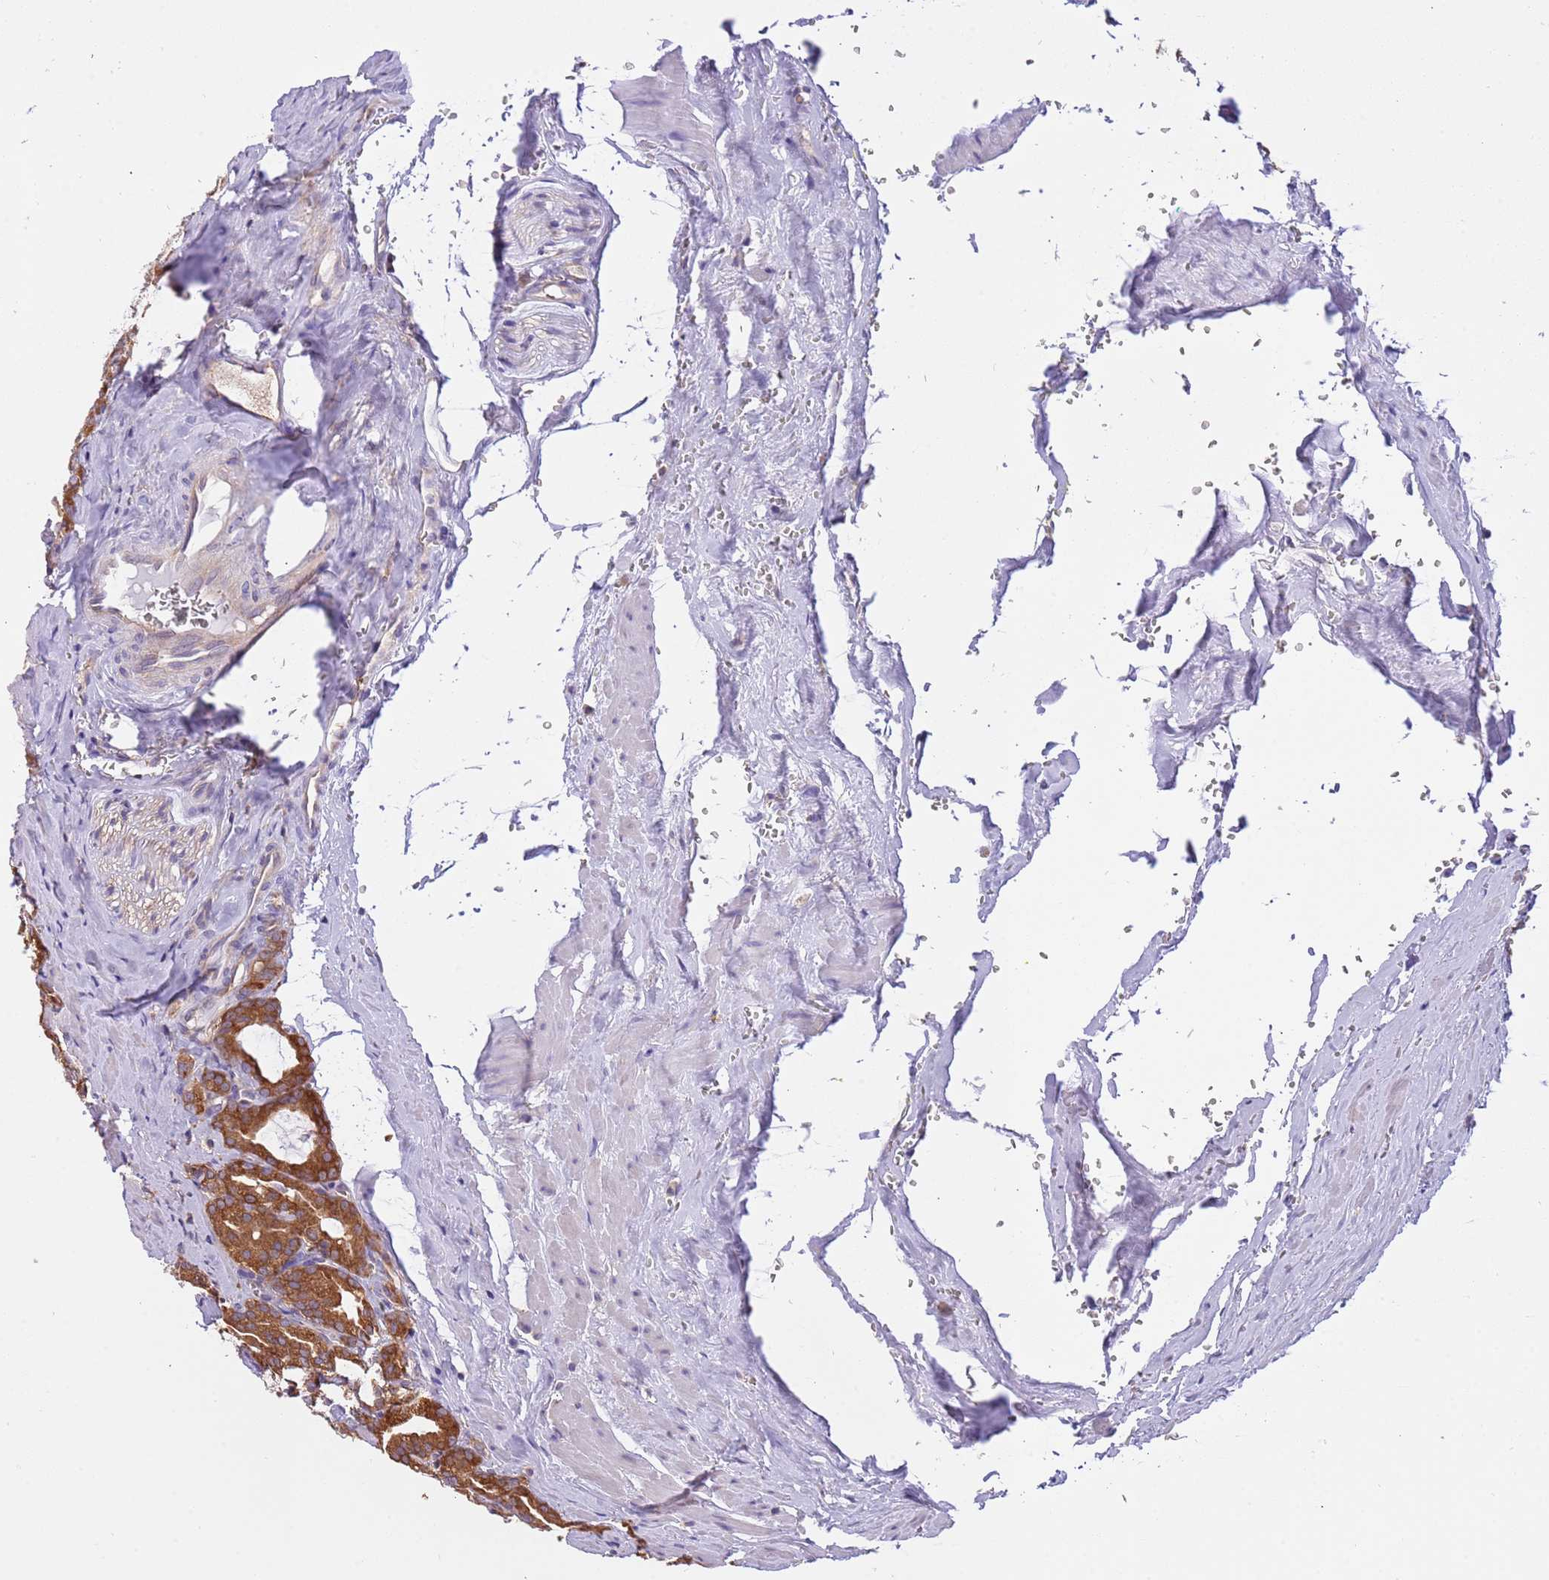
{"staining": {"intensity": "strong", "quantity": ">75%", "location": "cytoplasmic/membranous"}, "tissue": "prostate cancer", "cell_type": "Tumor cells", "image_type": "cancer", "snomed": [{"axis": "morphology", "description": "Adenocarcinoma, High grade"}, {"axis": "topography", "description": "Prostate"}], "caption": "IHC (DAB (3,3'-diaminobenzidine)) staining of adenocarcinoma (high-grade) (prostate) demonstrates strong cytoplasmic/membranous protein expression in about >75% of tumor cells.", "gene": "STIP1", "patient": {"sex": "male", "age": 72}}